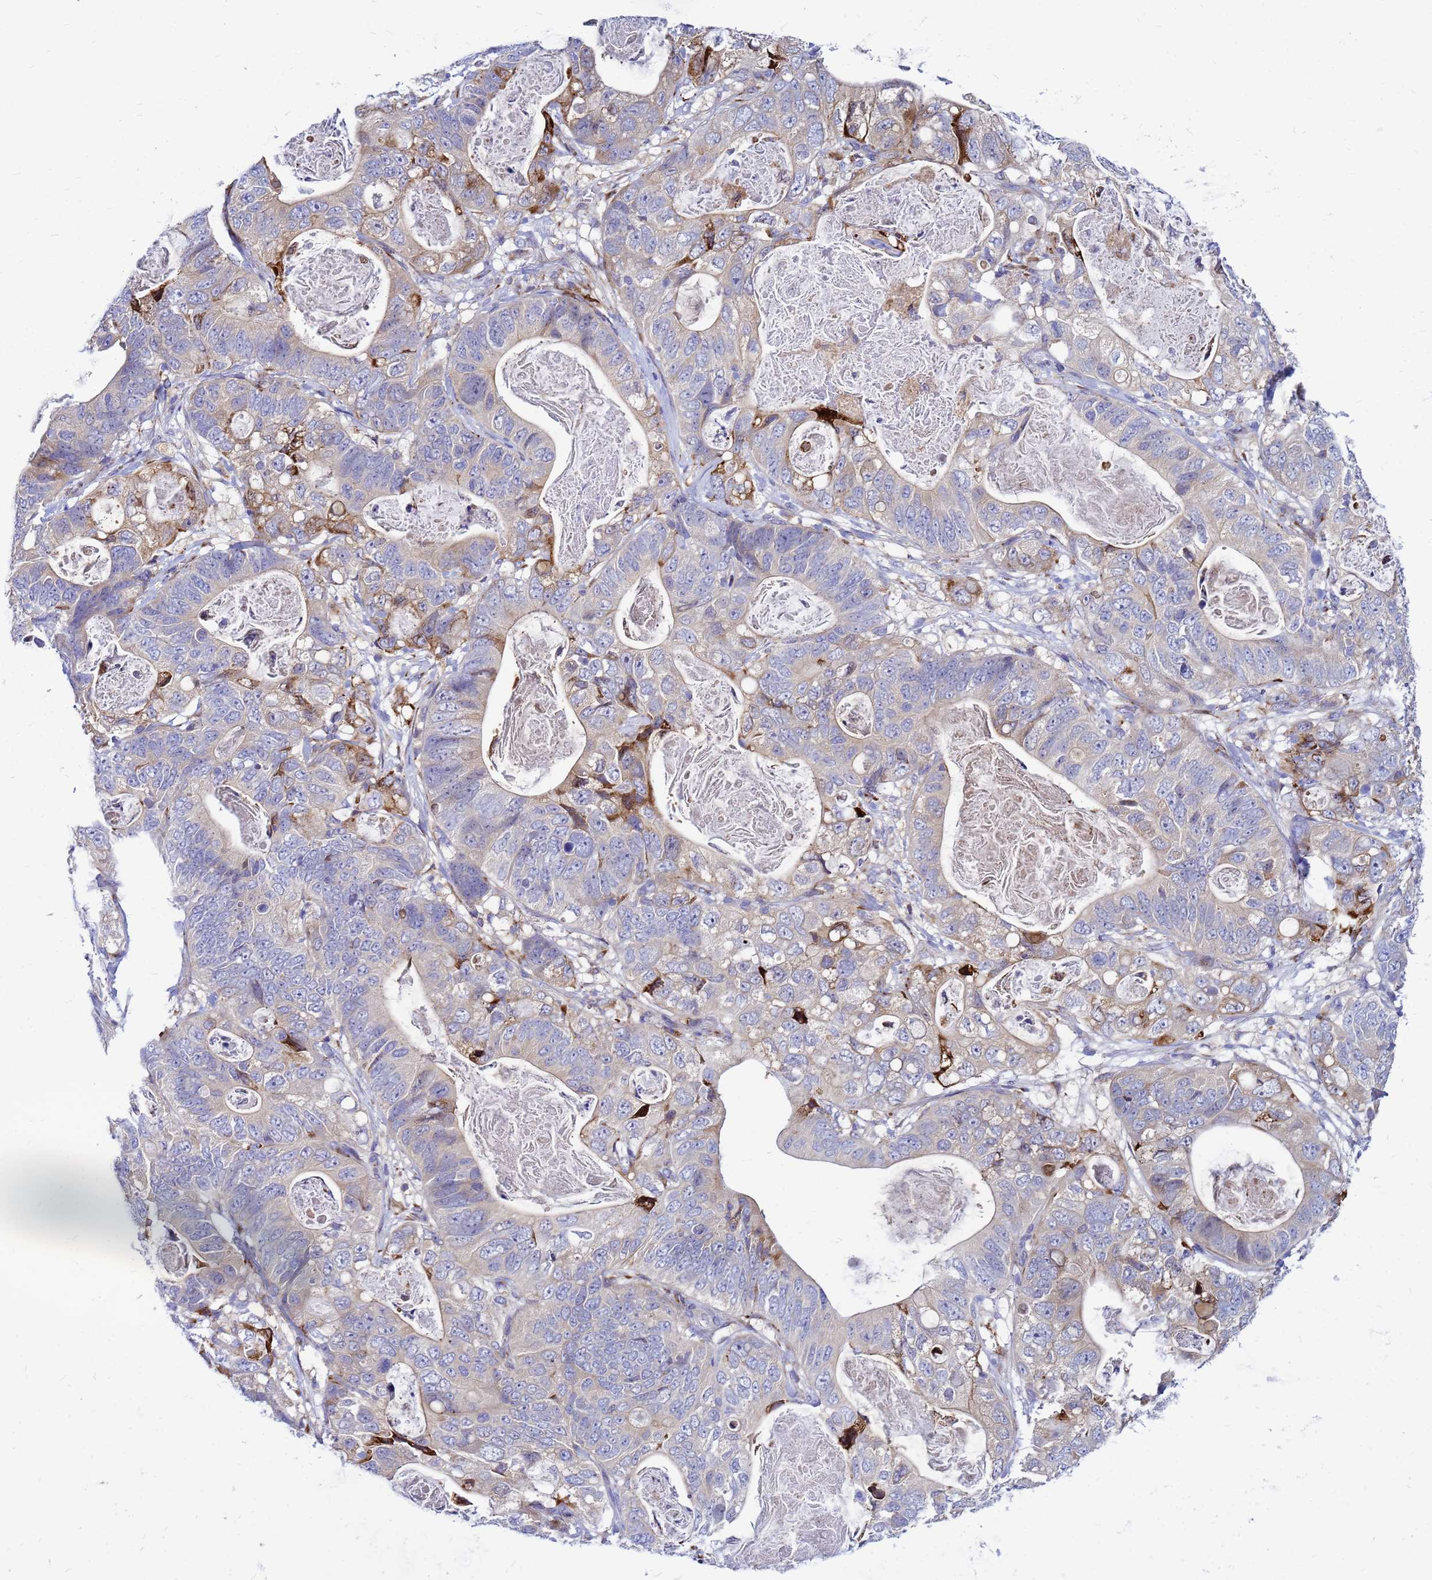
{"staining": {"intensity": "moderate", "quantity": "<25%", "location": "cytoplasmic/membranous"}, "tissue": "stomach cancer", "cell_type": "Tumor cells", "image_type": "cancer", "snomed": [{"axis": "morphology", "description": "Normal tissue, NOS"}, {"axis": "morphology", "description": "Adenocarcinoma, NOS"}, {"axis": "topography", "description": "Stomach"}], "caption": "About <25% of tumor cells in stomach cancer demonstrate moderate cytoplasmic/membranous protein staining as visualized by brown immunohistochemical staining.", "gene": "FHIP1A", "patient": {"sex": "female", "age": 89}}